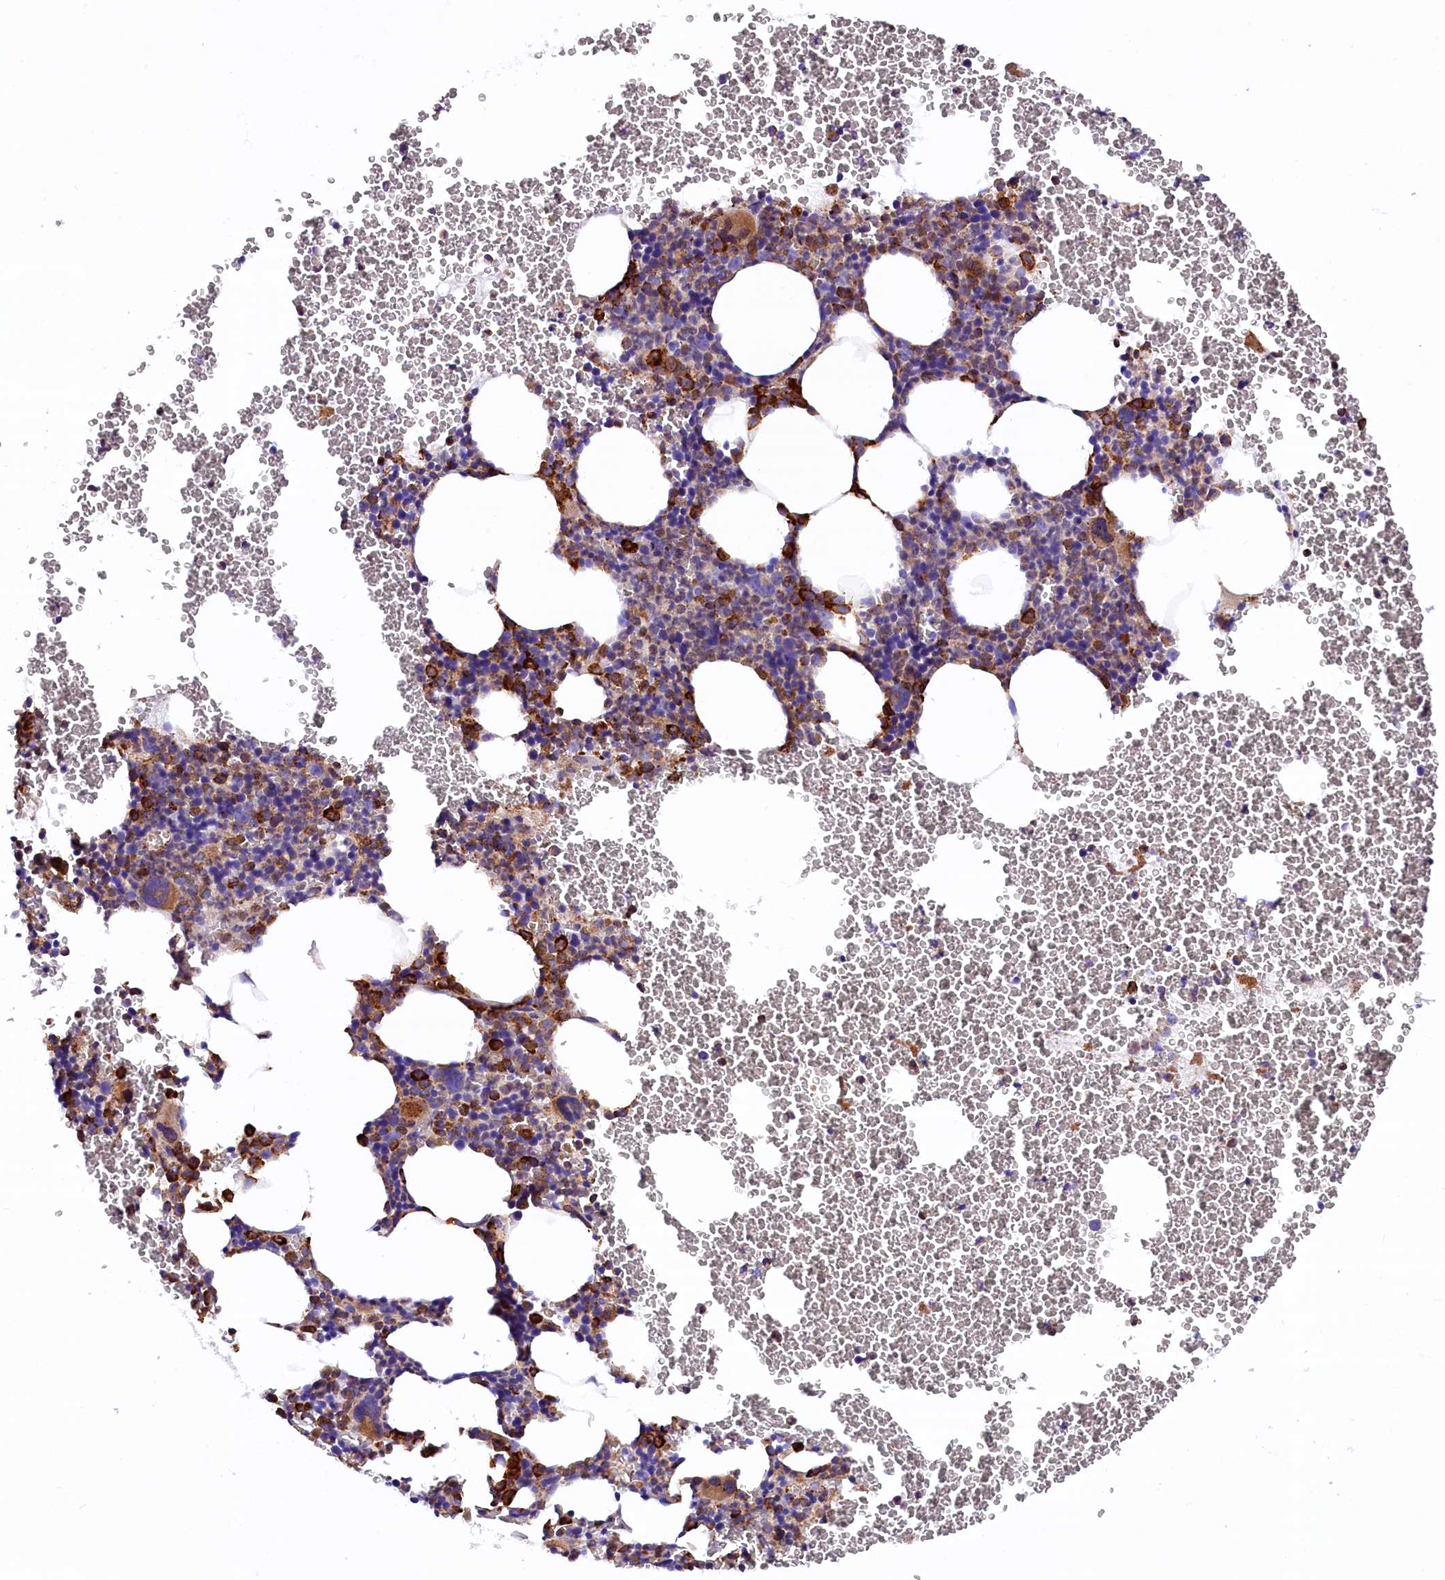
{"staining": {"intensity": "moderate", "quantity": ">75%", "location": "cytoplasmic/membranous"}, "tissue": "bone marrow", "cell_type": "Hematopoietic cells", "image_type": "normal", "snomed": [{"axis": "morphology", "description": "Normal tissue, NOS"}, {"axis": "topography", "description": "Bone marrow"}], "caption": "Moderate cytoplasmic/membranous positivity for a protein is identified in about >75% of hematopoietic cells of unremarkable bone marrow using IHC.", "gene": "CMTR2", "patient": {"sex": "male", "age": 75}}